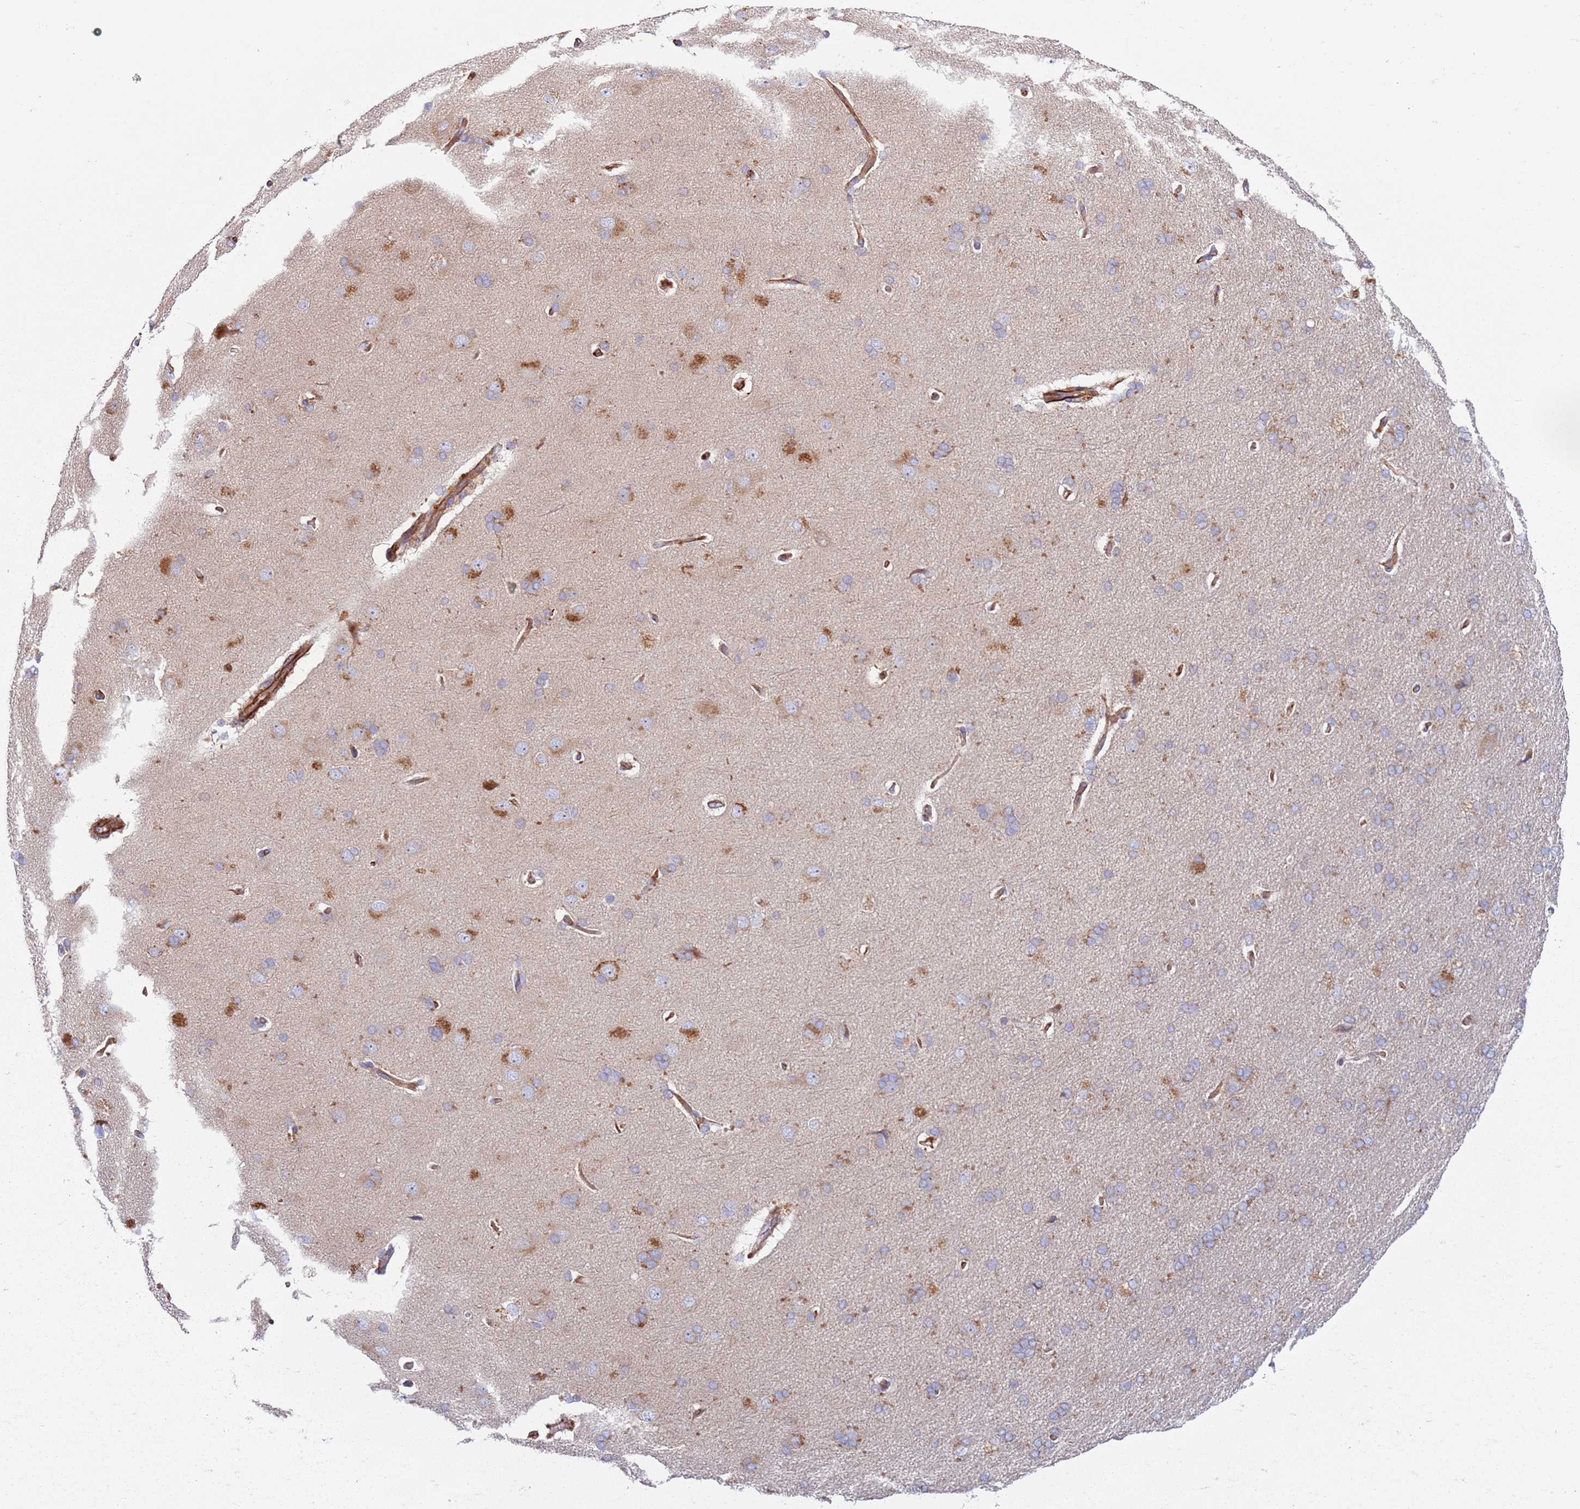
{"staining": {"intensity": "strong", "quantity": ">75%", "location": "cytoplasmic/membranous"}, "tissue": "cerebral cortex", "cell_type": "Endothelial cells", "image_type": "normal", "snomed": [{"axis": "morphology", "description": "Normal tissue, NOS"}, {"axis": "topography", "description": "Cerebral cortex"}], "caption": "A brown stain shows strong cytoplasmic/membranous staining of a protein in endothelial cells of benign cerebral cortex. Using DAB (brown) and hematoxylin (blue) stains, captured at high magnification using brightfield microscopy.", "gene": "SNAPIN", "patient": {"sex": "male", "age": 62}}